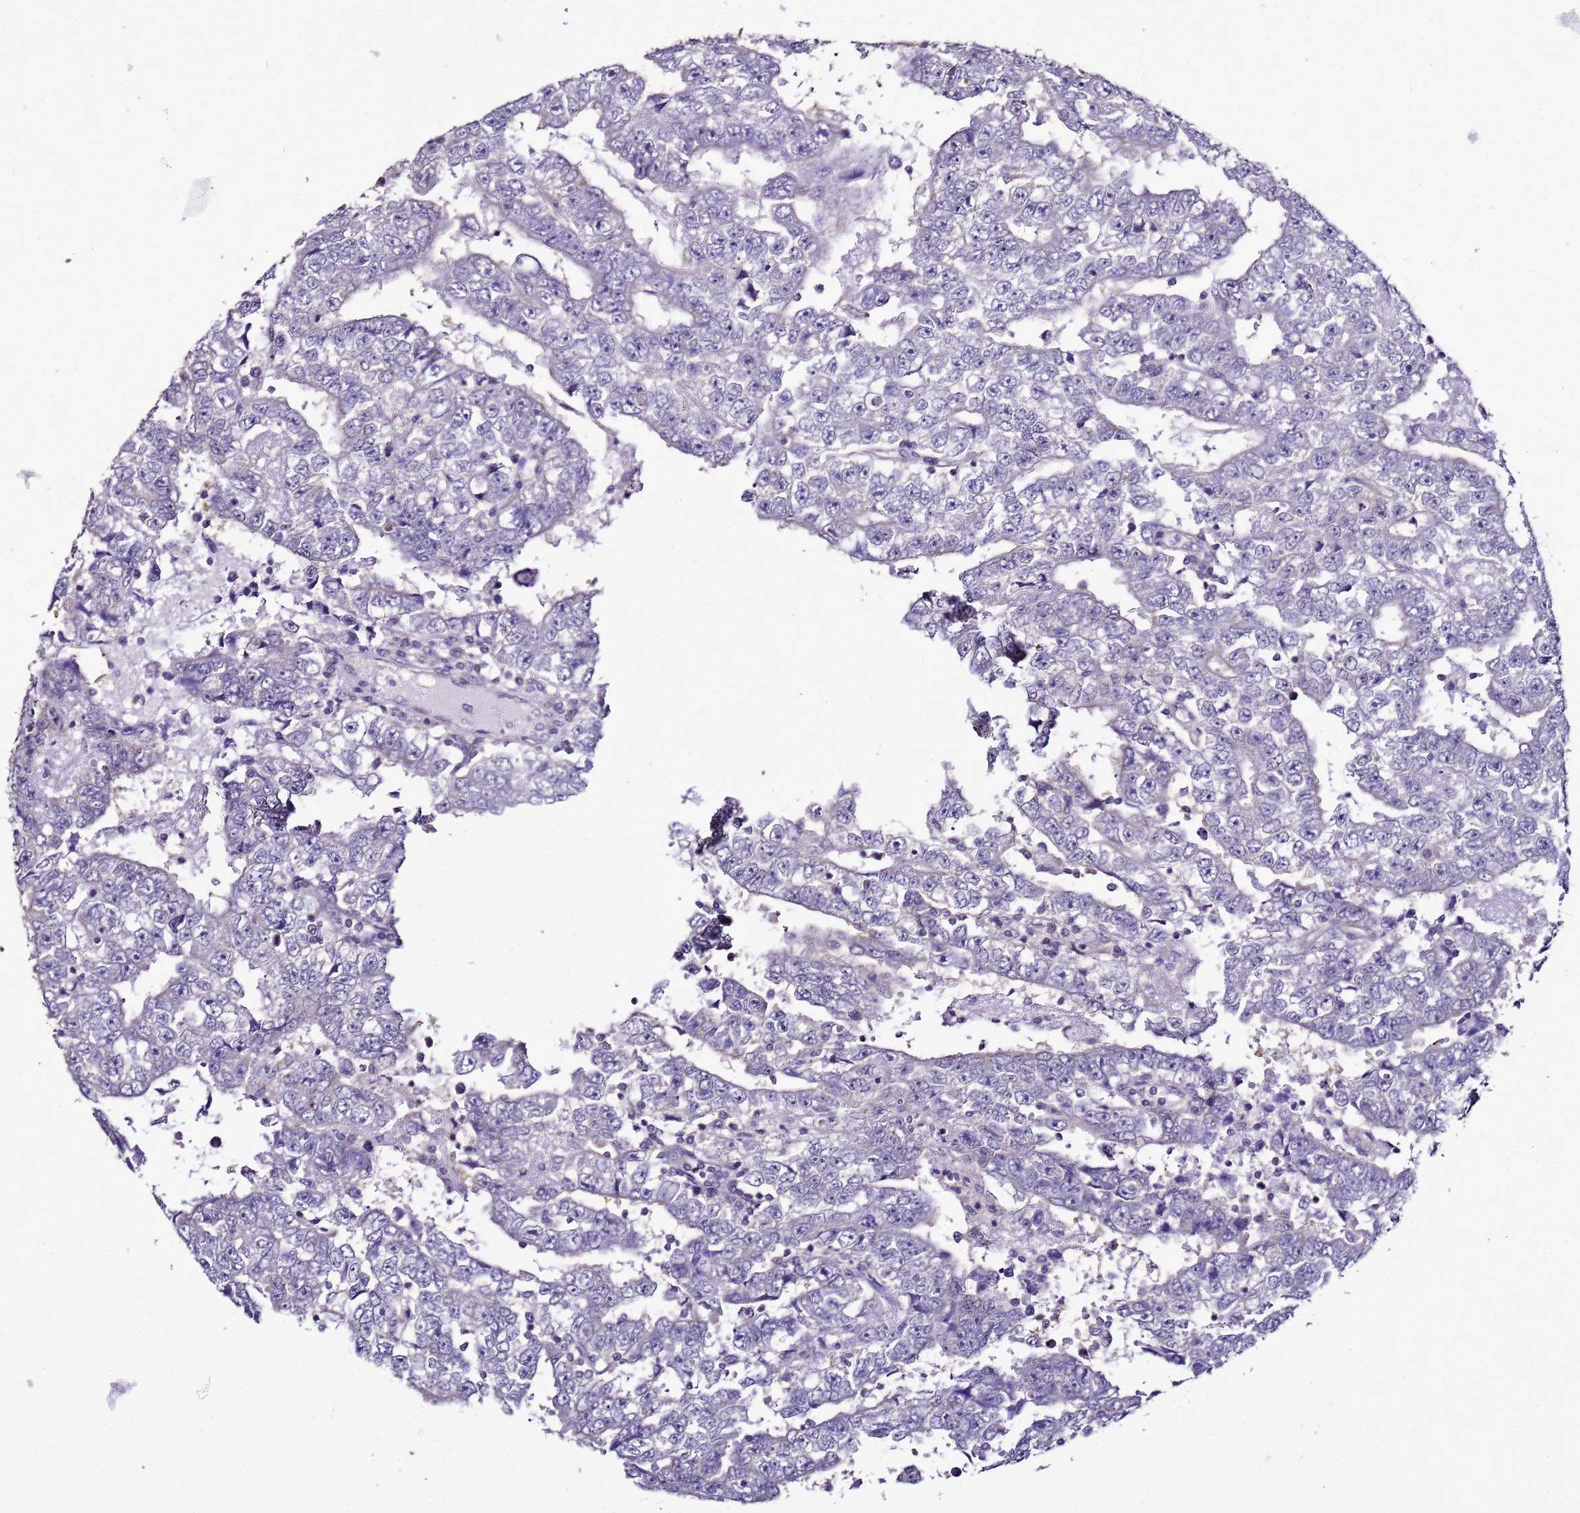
{"staining": {"intensity": "negative", "quantity": "none", "location": "none"}, "tissue": "testis cancer", "cell_type": "Tumor cells", "image_type": "cancer", "snomed": [{"axis": "morphology", "description": "Carcinoma, Embryonal, NOS"}, {"axis": "topography", "description": "Testis"}], "caption": "IHC of testis cancer demonstrates no positivity in tumor cells.", "gene": "ENOPH1", "patient": {"sex": "male", "age": 25}}